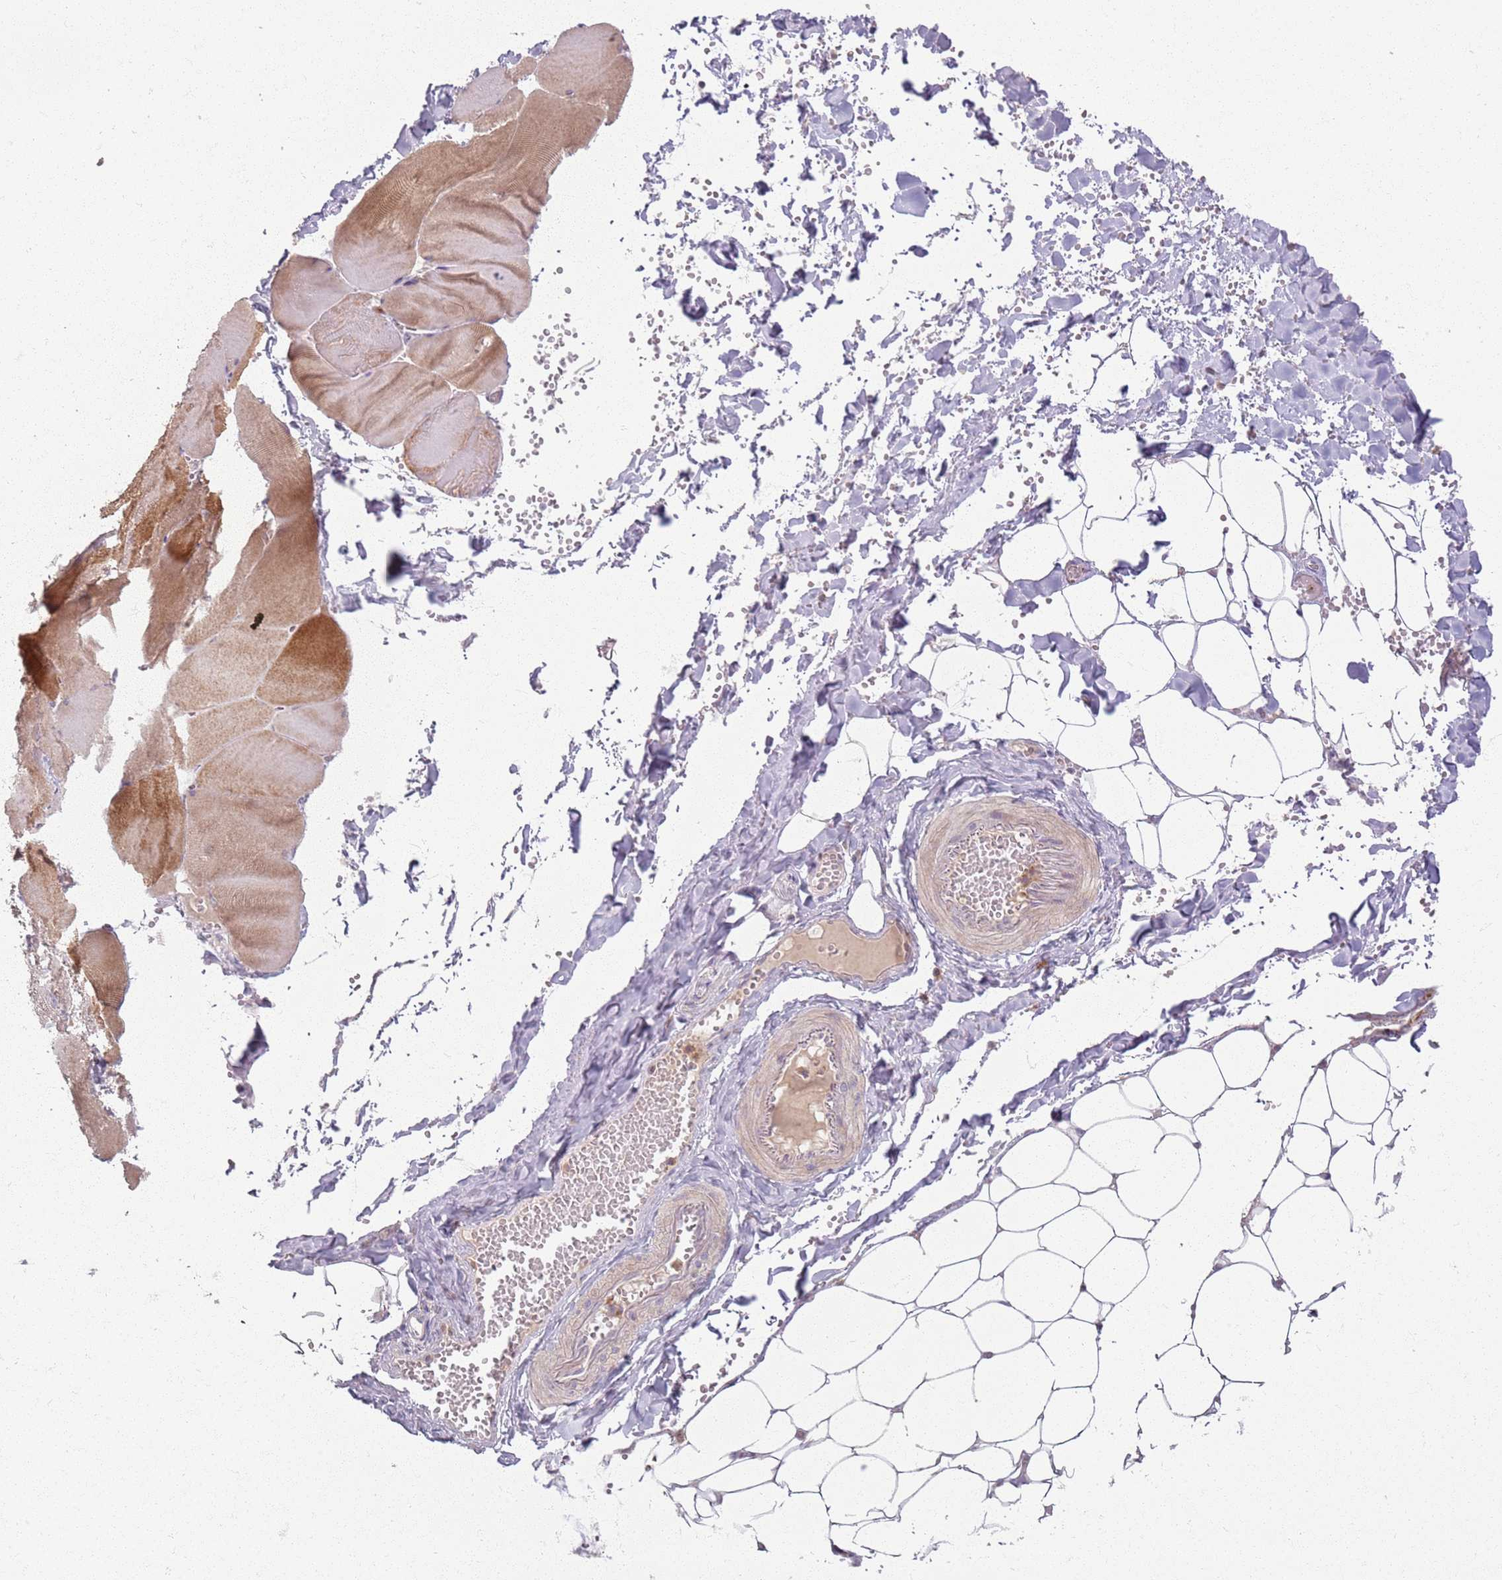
{"staining": {"intensity": "negative", "quantity": "none", "location": "none"}, "tissue": "adipose tissue", "cell_type": "Adipocytes", "image_type": "normal", "snomed": [{"axis": "morphology", "description": "Normal tissue, NOS"}, {"axis": "topography", "description": "Skeletal muscle"}, {"axis": "topography", "description": "Peripheral nerve tissue"}], "caption": "Protein analysis of unremarkable adipose tissue reveals no significant positivity in adipocytes. The staining was performed using DAB (3,3'-diaminobenzidine) to visualize the protein expression in brown, while the nuclei were stained in blue with hematoxylin (Magnification: 20x).", "gene": "ZDHHC2", "patient": {"sex": "female", "age": 55}}